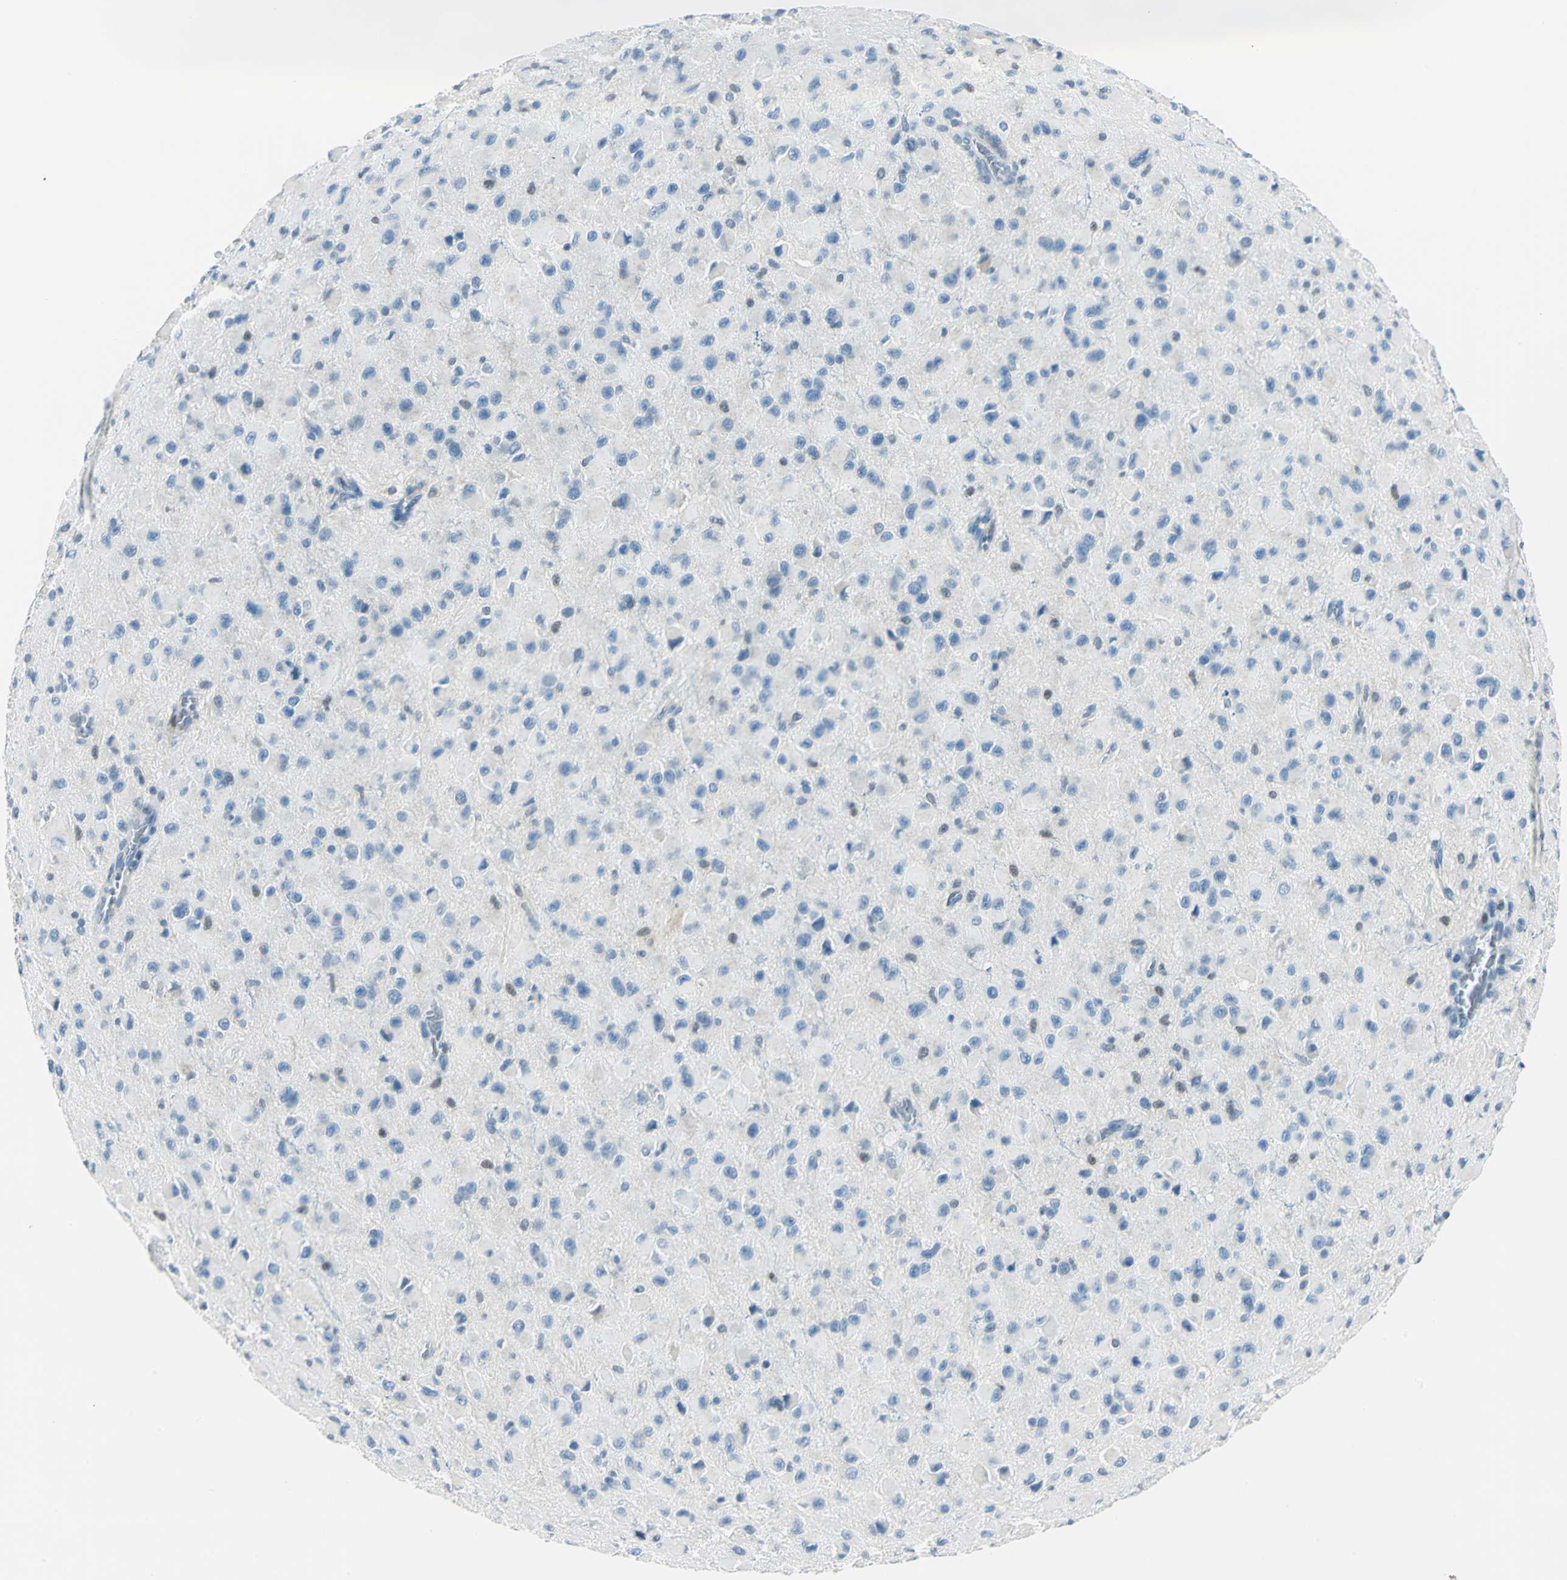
{"staining": {"intensity": "negative", "quantity": "none", "location": "none"}, "tissue": "glioma", "cell_type": "Tumor cells", "image_type": "cancer", "snomed": [{"axis": "morphology", "description": "Glioma, malignant, Low grade"}, {"axis": "topography", "description": "Brain"}], "caption": "A histopathology image of malignant glioma (low-grade) stained for a protein displays no brown staining in tumor cells.", "gene": "AKR1A1", "patient": {"sex": "male", "age": 42}}